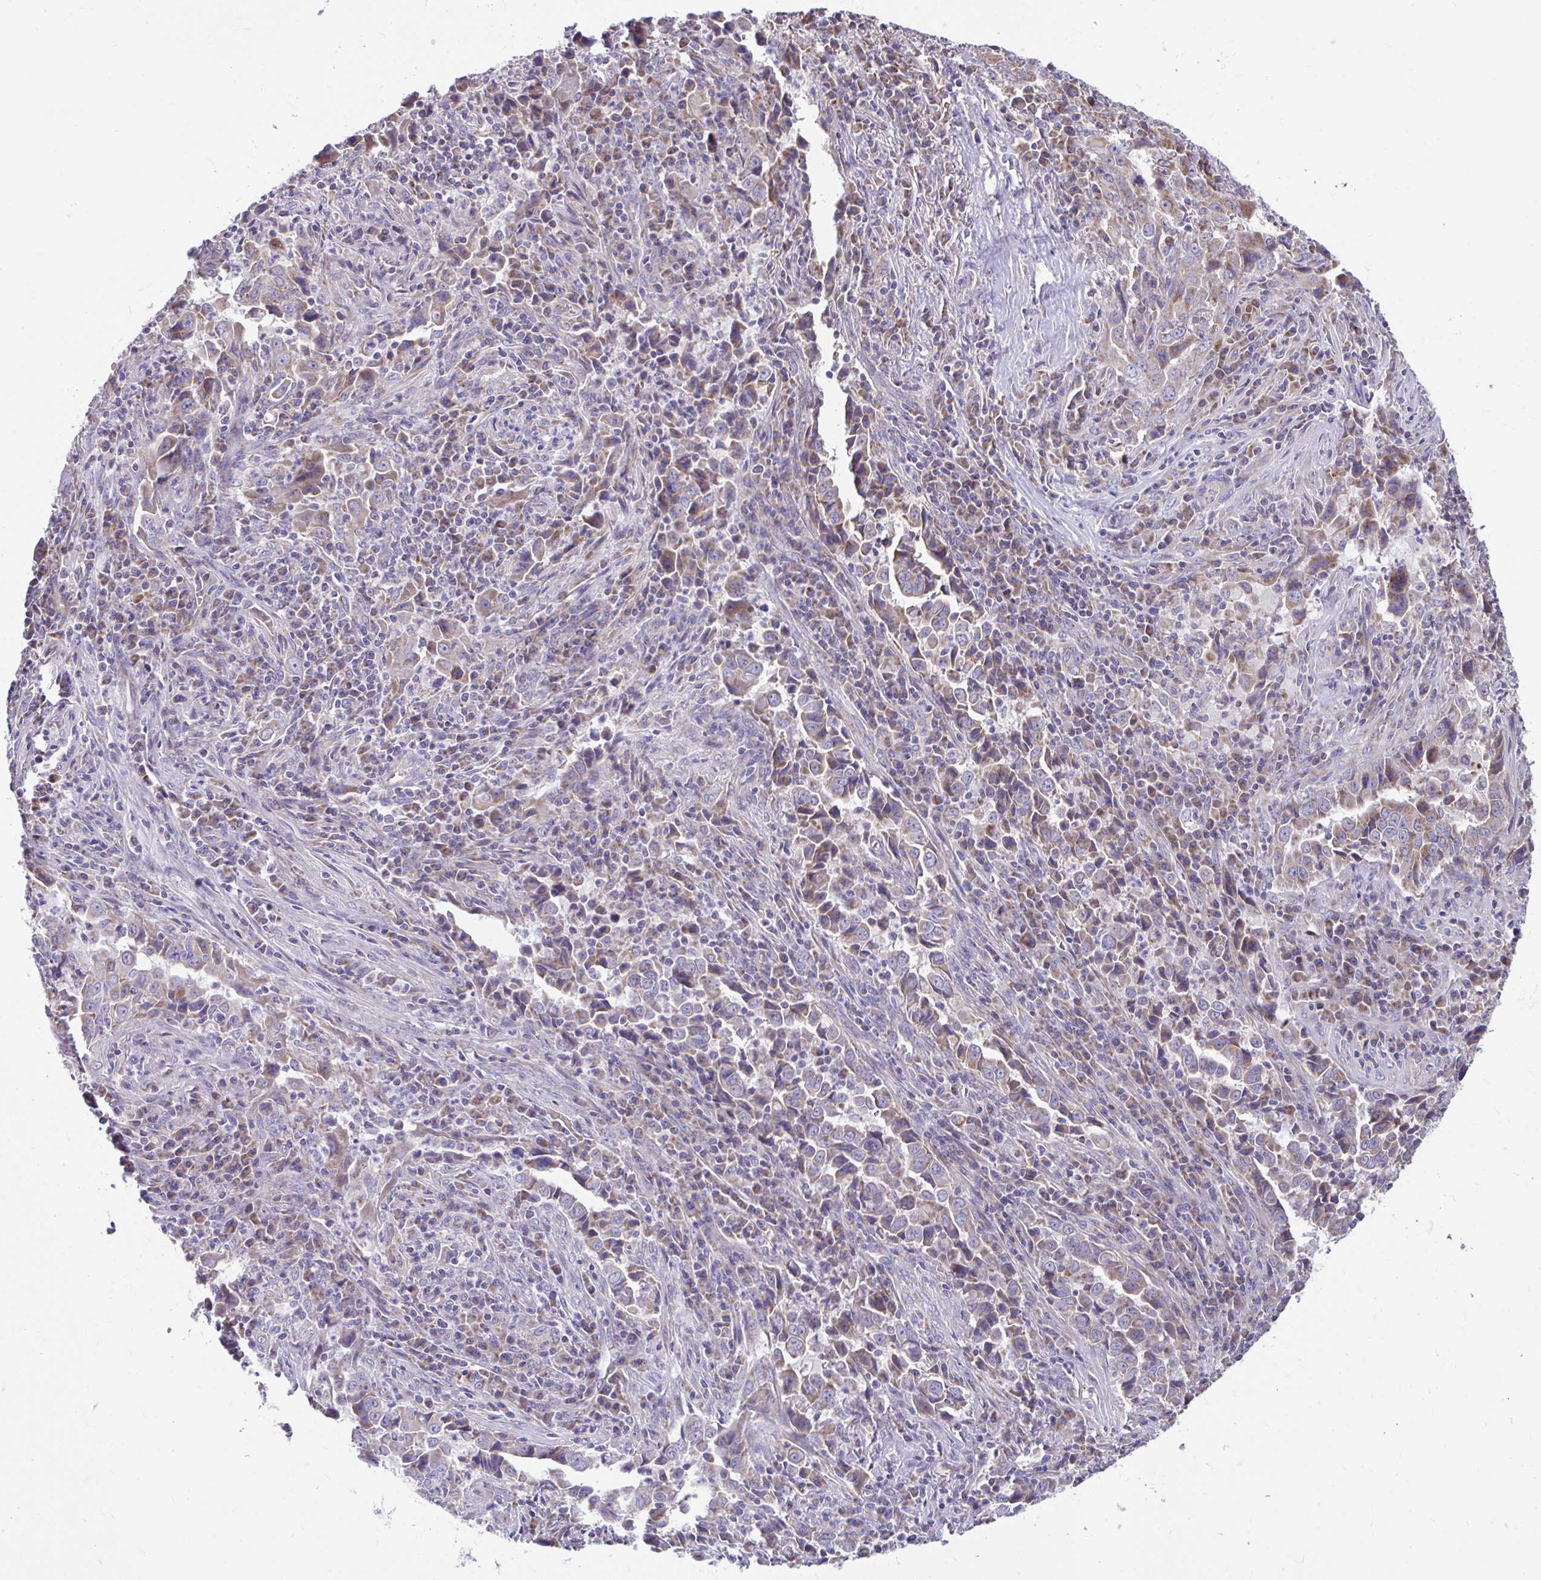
{"staining": {"intensity": "moderate", "quantity": "25%-75%", "location": "cytoplasmic/membranous"}, "tissue": "lung cancer", "cell_type": "Tumor cells", "image_type": "cancer", "snomed": [{"axis": "morphology", "description": "Adenocarcinoma, NOS"}, {"axis": "topography", "description": "Lung"}], "caption": "Tumor cells reveal medium levels of moderate cytoplasmic/membranous positivity in about 25%-75% of cells in human adenocarcinoma (lung). (Stains: DAB in brown, nuclei in blue, Microscopy: brightfield microscopy at high magnification).", "gene": "LINGO4", "patient": {"sex": "male", "age": 67}}